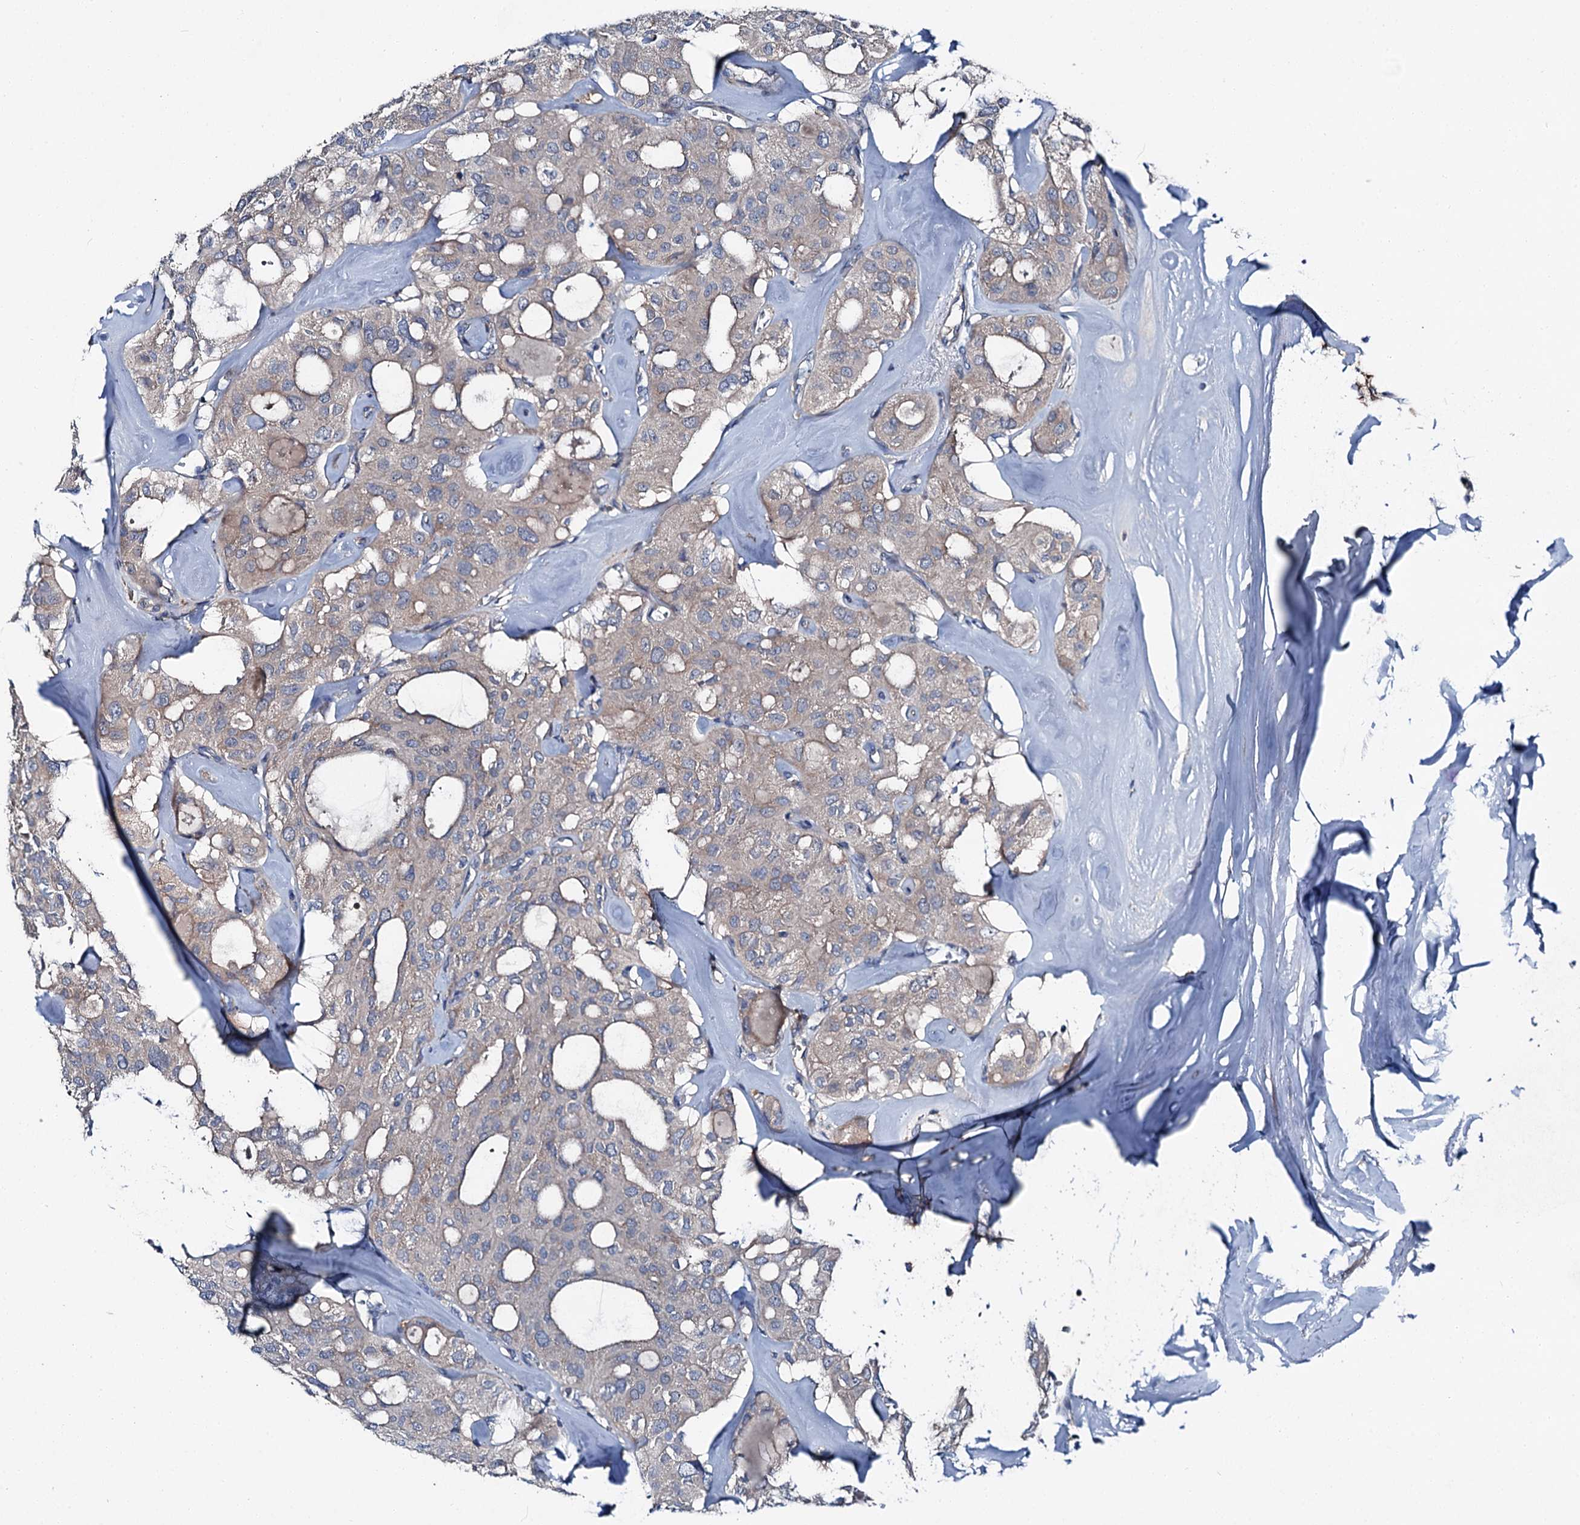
{"staining": {"intensity": "weak", "quantity": "<25%", "location": "cytoplasmic/membranous"}, "tissue": "thyroid cancer", "cell_type": "Tumor cells", "image_type": "cancer", "snomed": [{"axis": "morphology", "description": "Follicular adenoma carcinoma, NOS"}, {"axis": "topography", "description": "Thyroid gland"}], "caption": "DAB (3,3'-diaminobenzidine) immunohistochemical staining of human follicular adenoma carcinoma (thyroid) shows no significant positivity in tumor cells. (DAB IHC visualized using brightfield microscopy, high magnification).", "gene": "SLC22A25", "patient": {"sex": "male", "age": 75}}